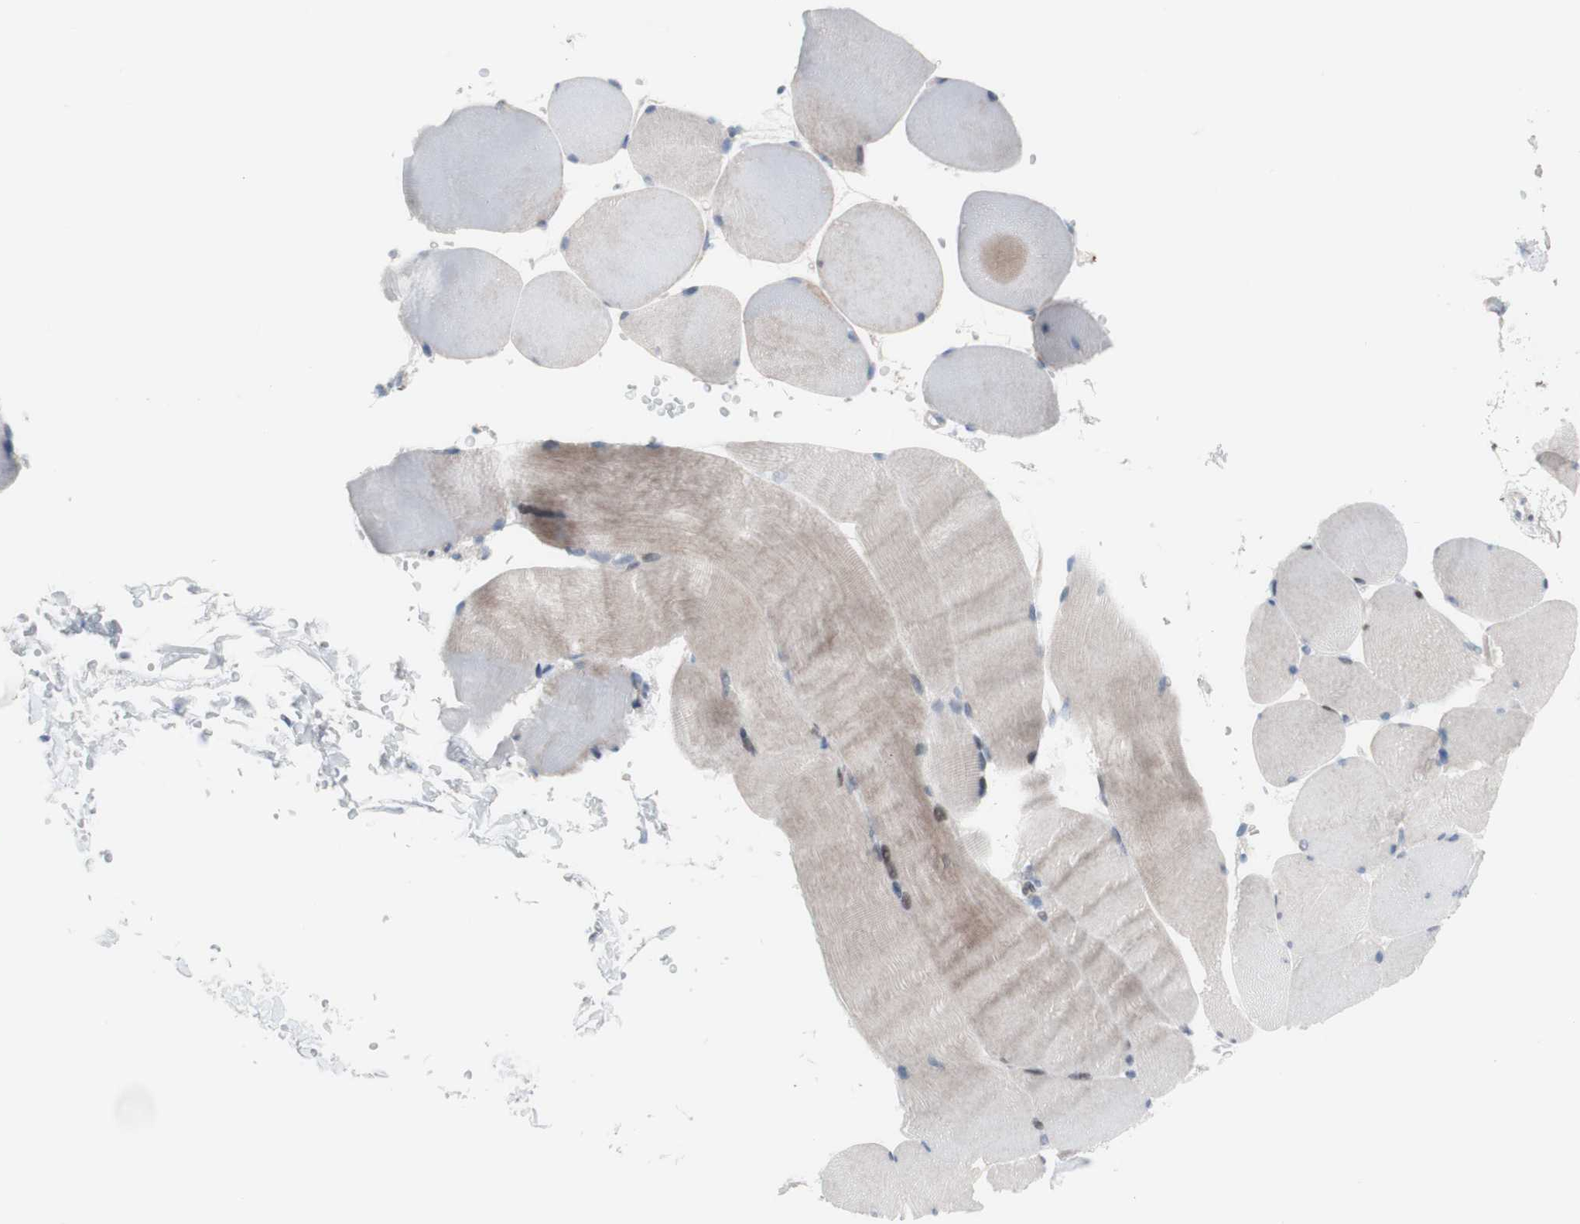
{"staining": {"intensity": "weak", "quantity": "<25%", "location": "cytoplasmic/membranous"}, "tissue": "skeletal muscle", "cell_type": "Myocytes", "image_type": "normal", "snomed": [{"axis": "morphology", "description": "Normal tissue, NOS"}, {"axis": "topography", "description": "Skin"}, {"axis": "topography", "description": "Skeletal muscle"}], "caption": "DAB (3,3'-diaminobenzidine) immunohistochemical staining of normal skeletal muscle displays no significant expression in myocytes. (DAB (3,3'-diaminobenzidine) immunohistochemistry (IHC), high magnification).", "gene": "PHTF2", "patient": {"sex": "male", "age": 83}}